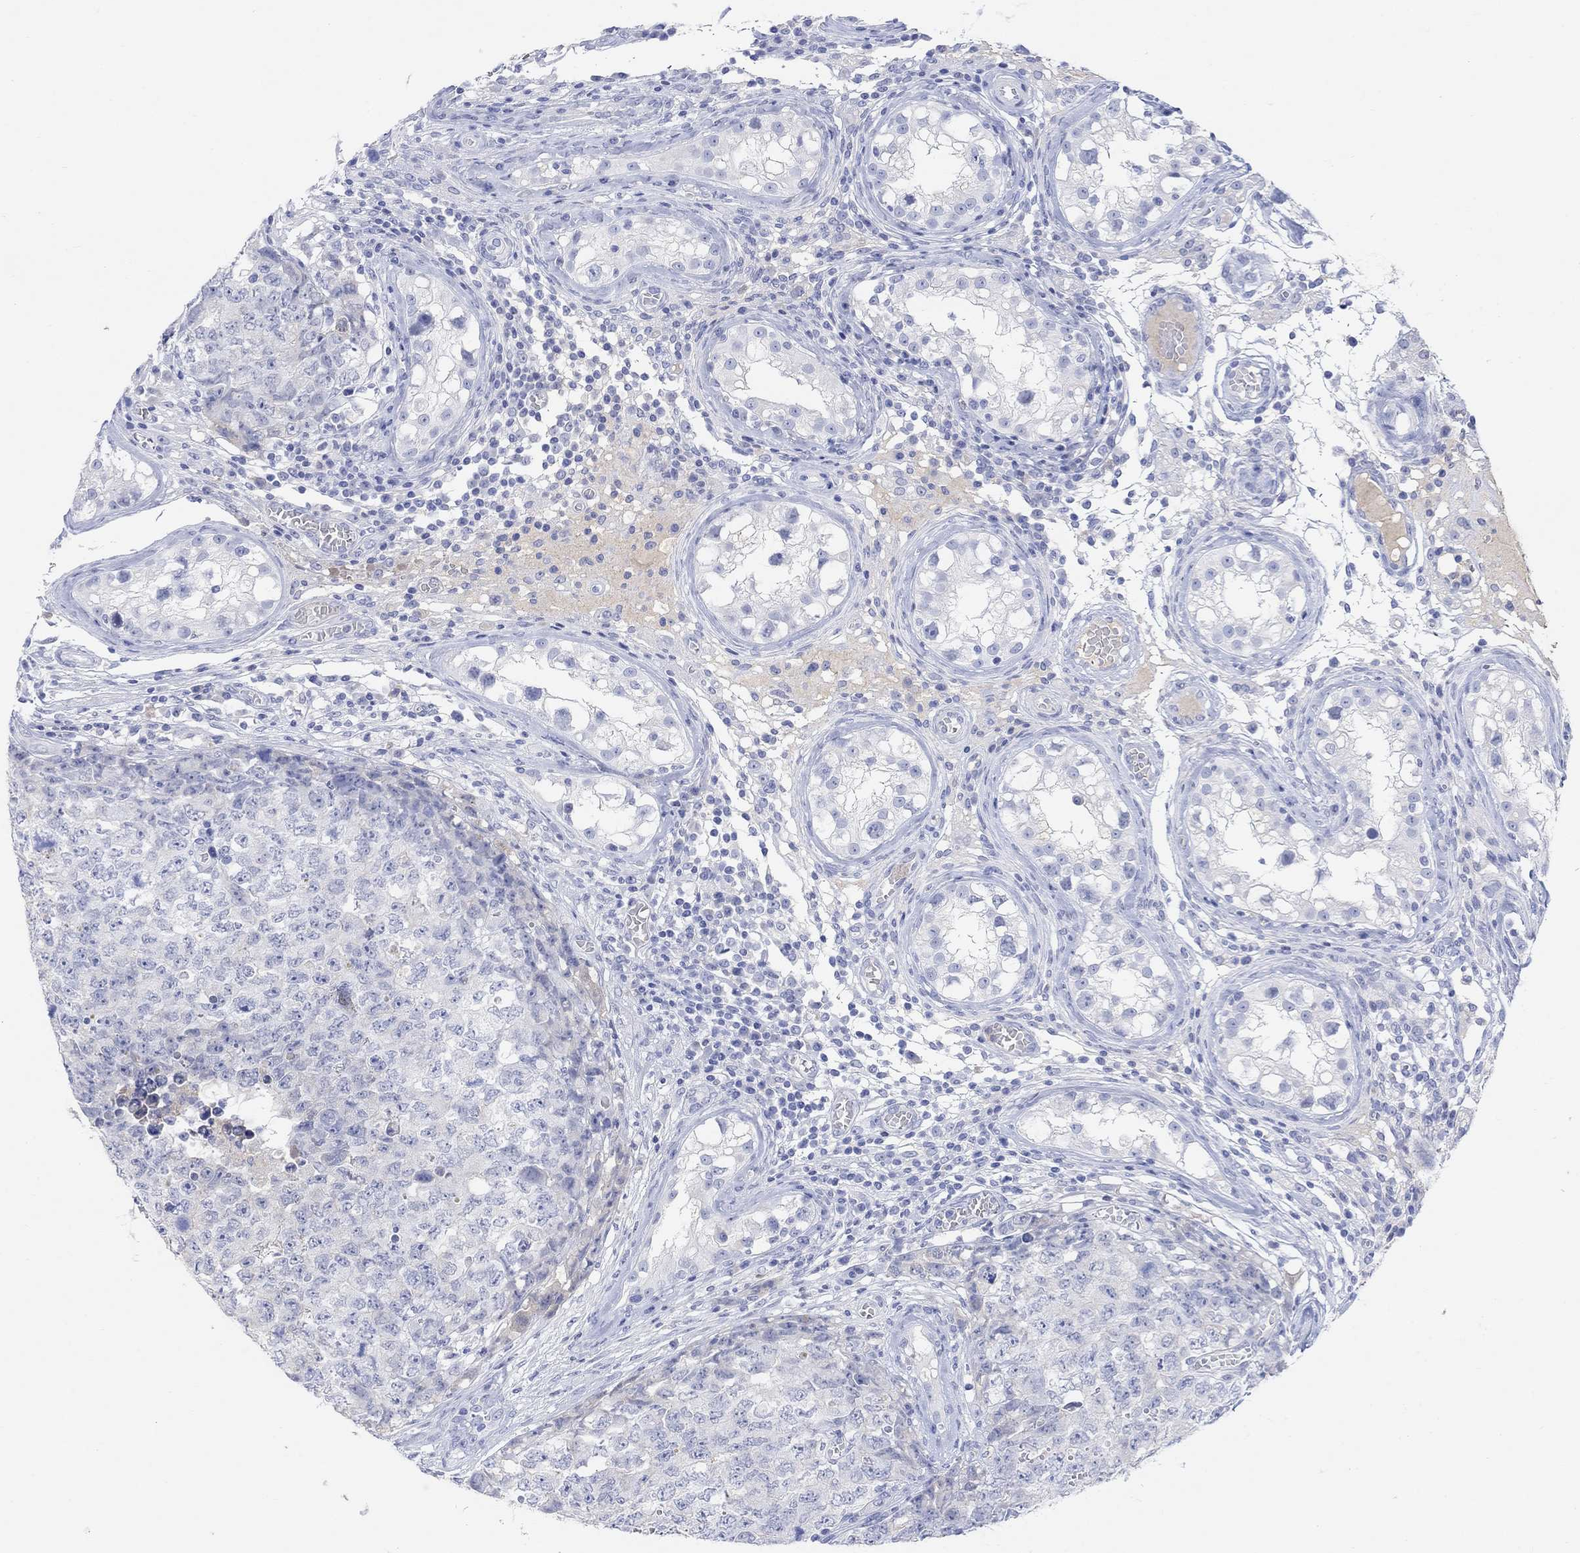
{"staining": {"intensity": "negative", "quantity": "none", "location": "none"}, "tissue": "testis cancer", "cell_type": "Tumor cells", "image_type": "cancer", "snomed": [{"axis": "morphology", "description": "Carcinoma, Embryonal, NOS"}, {"axis": "topography", "description": "Testis"}], "caption": "The micrograph displays no staining of tumor cells in testis cancer (embryonal carcinoma). Brightfield microscopy of immunohistochemistry (IHC) stained with DAB (3,3'-diaminobenzidine) (brown) and hematoxylin (blue), captured at high magnification.", "gene": "TYR", "patient": {"sex": "male", "age": 23}}